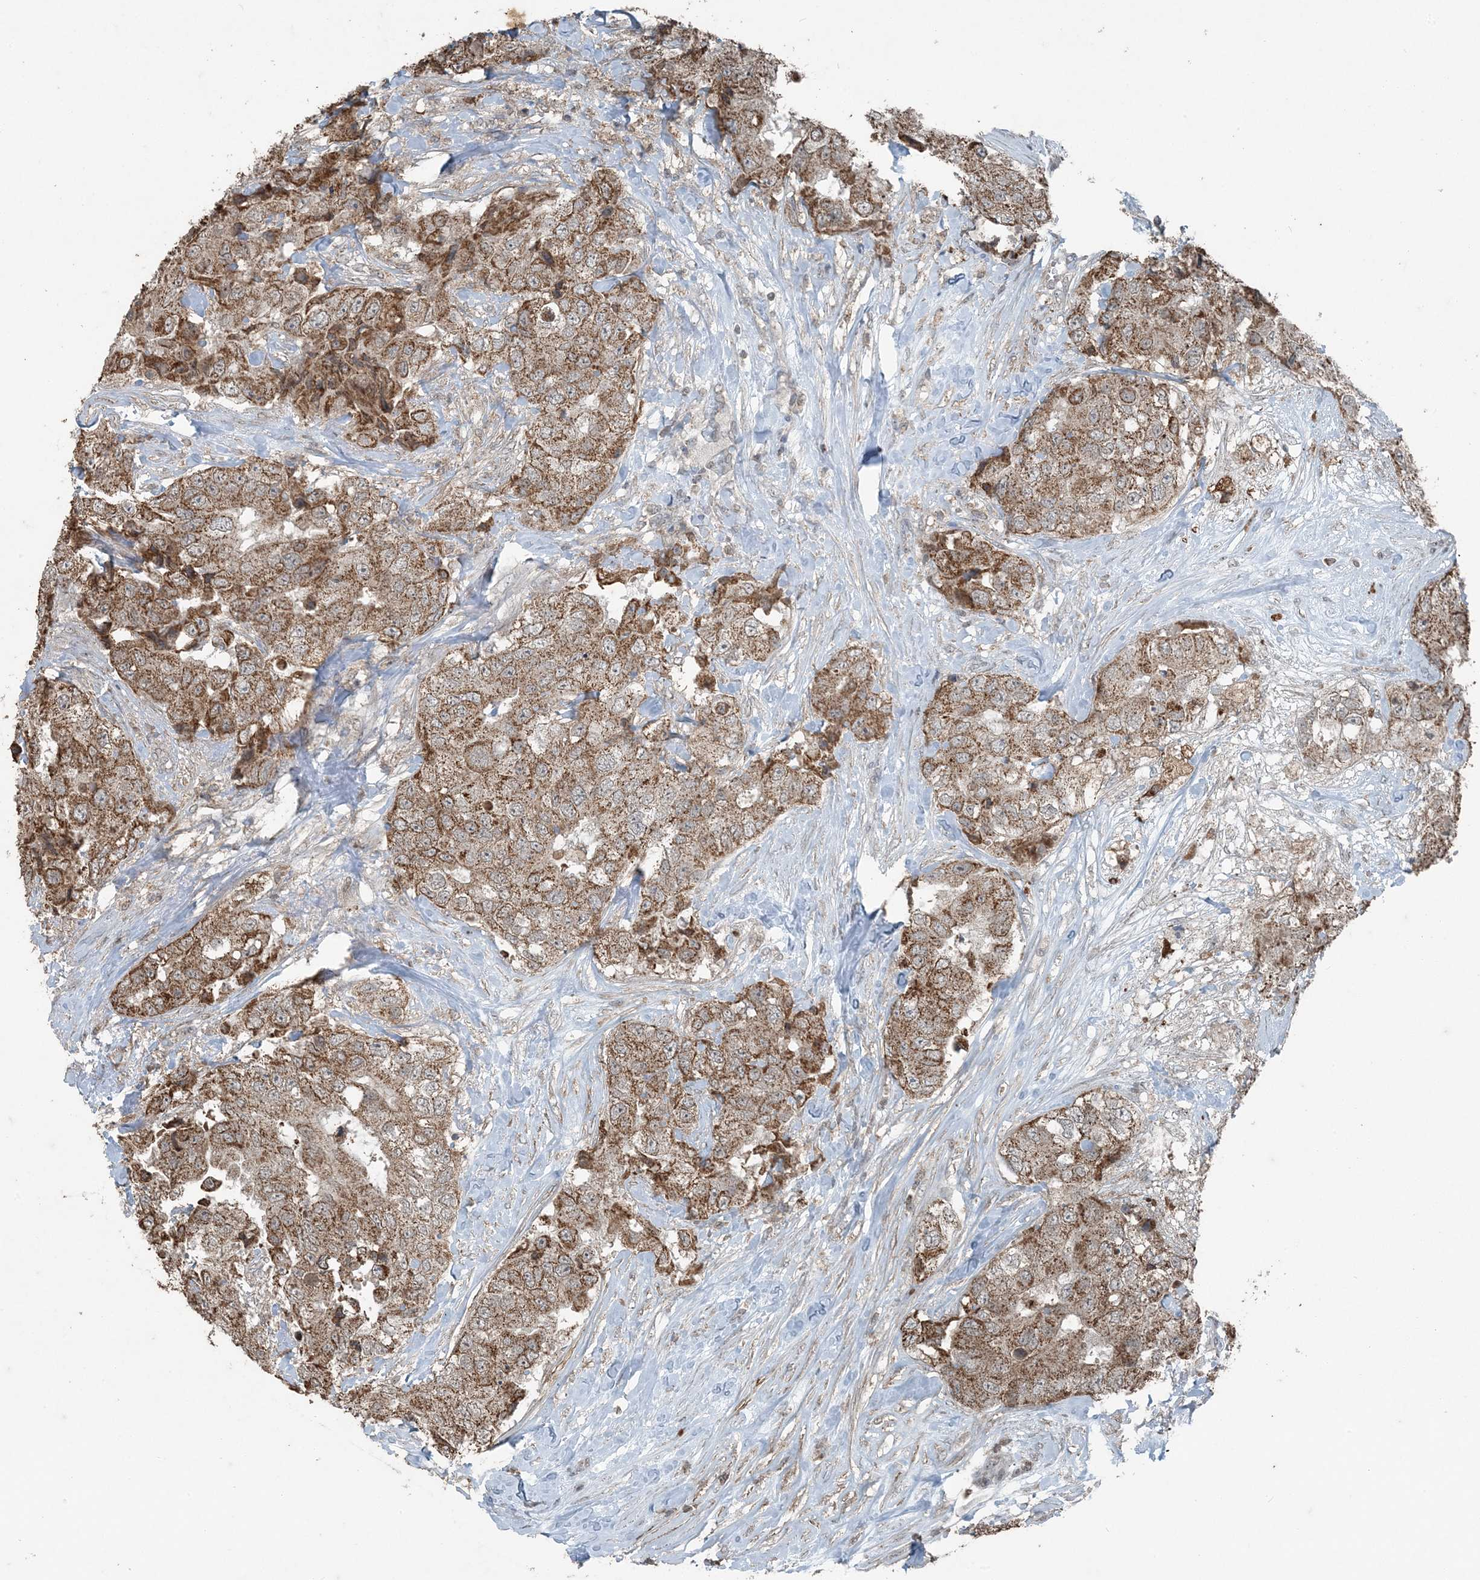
{"staining": {"intensity": "moderate", "quantity": ">75%", "location": "cytoplasmic/membranous"}, "tissue": "breast cancer", "cell_type": "Tumor cells", "image_type": "cancer", "snomed": [{"axis": "morphology", "description": "Duct carcinoma"}, {"axis": "topography", "description": "Breast"}], "caption": "Immunohistochemistry (IHC) of breast cancer exhibits medium levels of moderate cytoplasmic/membranous positivity in about >75% of tumor cells.", "gene": "GNL1", "patient": {"sex": "female", "age": 62}}